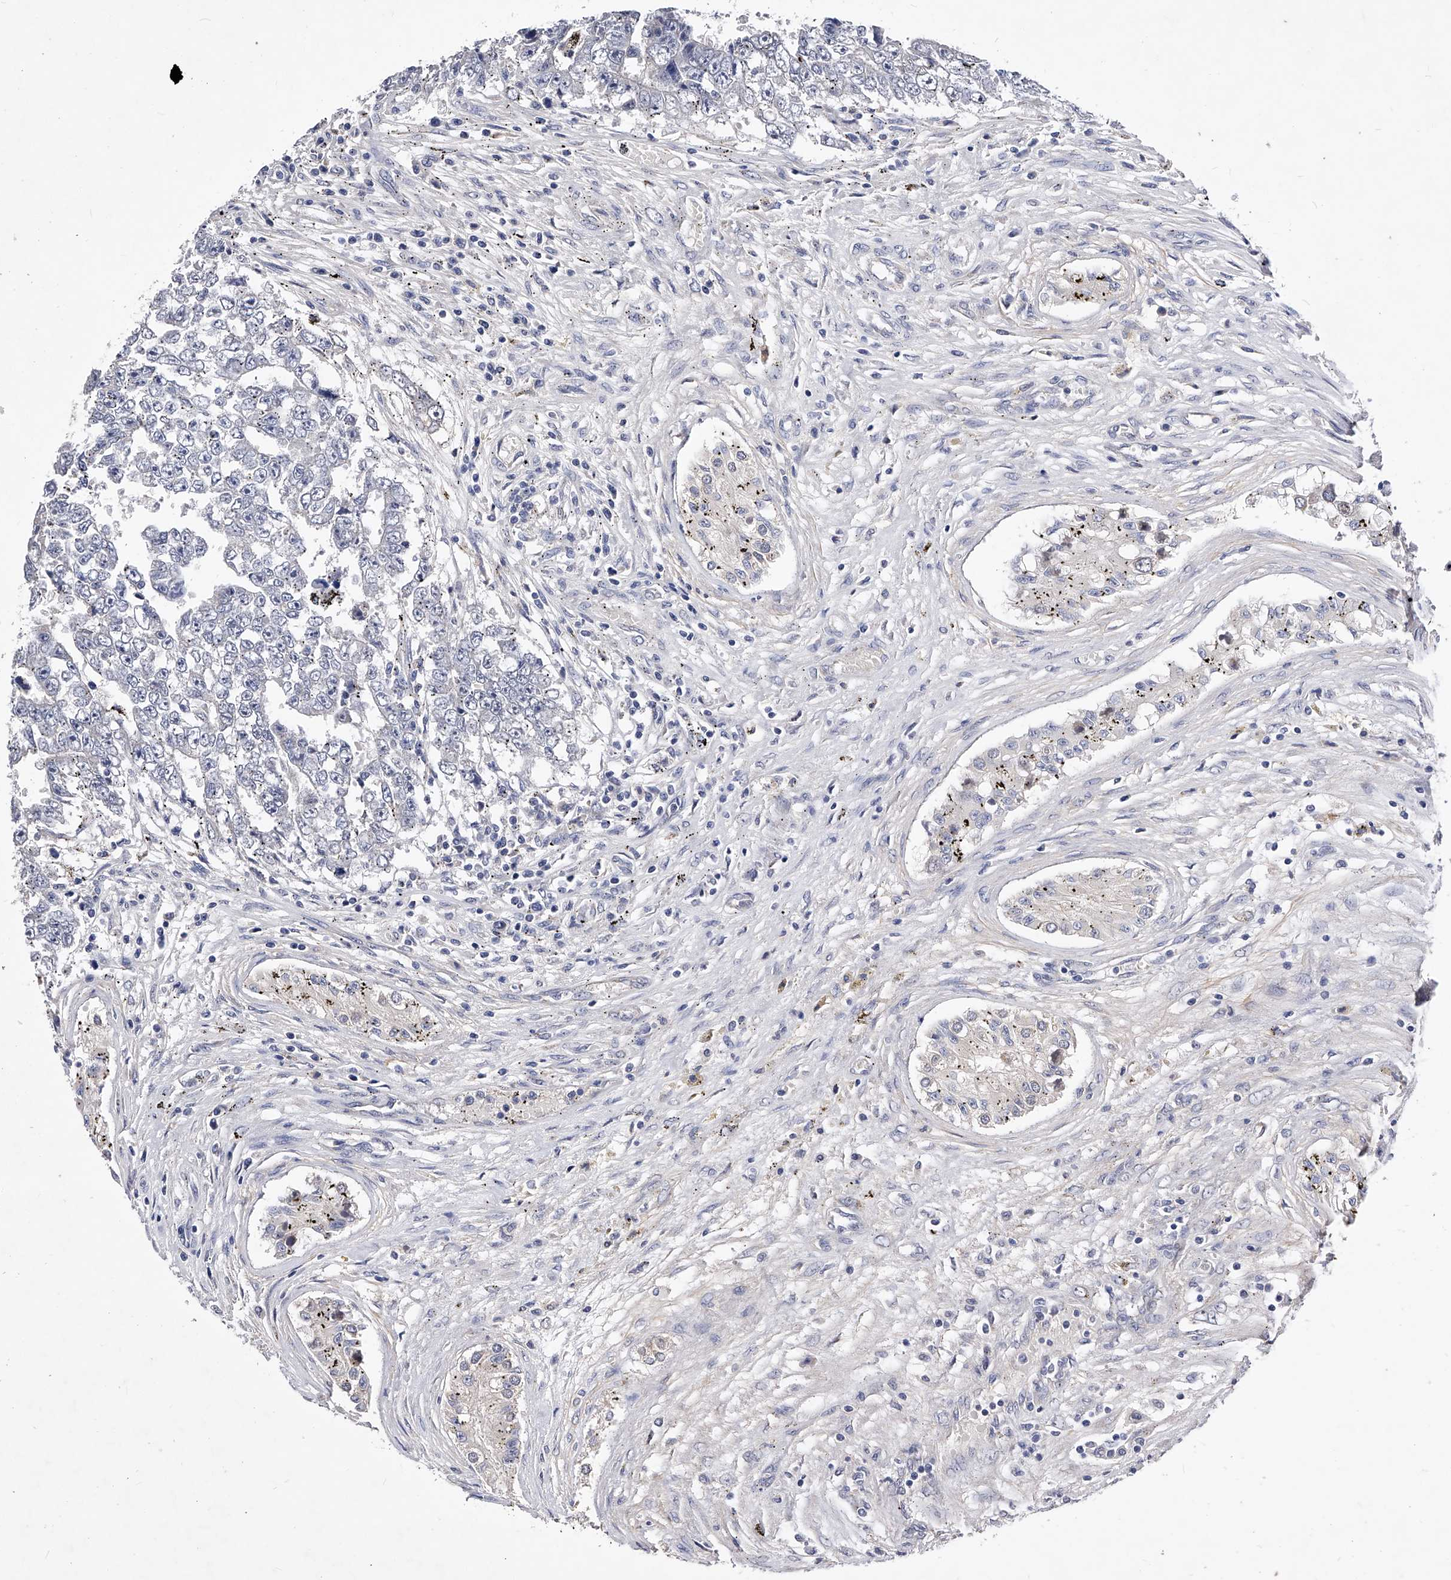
{"staining": {"intensity": "negative", "quantity": "none", "location": "none"}, "tissue": "testis cancer", "cell_type": "Tumor cells", "image_type": "cancer", "snomed": [{"axis": "morphology", "description": "Carcinoma, Embryonal, NOS"}, {"axis": "topography", "description": "Testis"}], "caption": "High magnification brightfield microscopy of testis cancer (embryonal carcinoma) stained with DAB (3,3'-diaminobenzidine) (brown) and counterstained with hematoxylin (blue): tumor cells show no significant expression.", "gene": "ZNF529", "patient": {"sex": "male", "age": 25}}